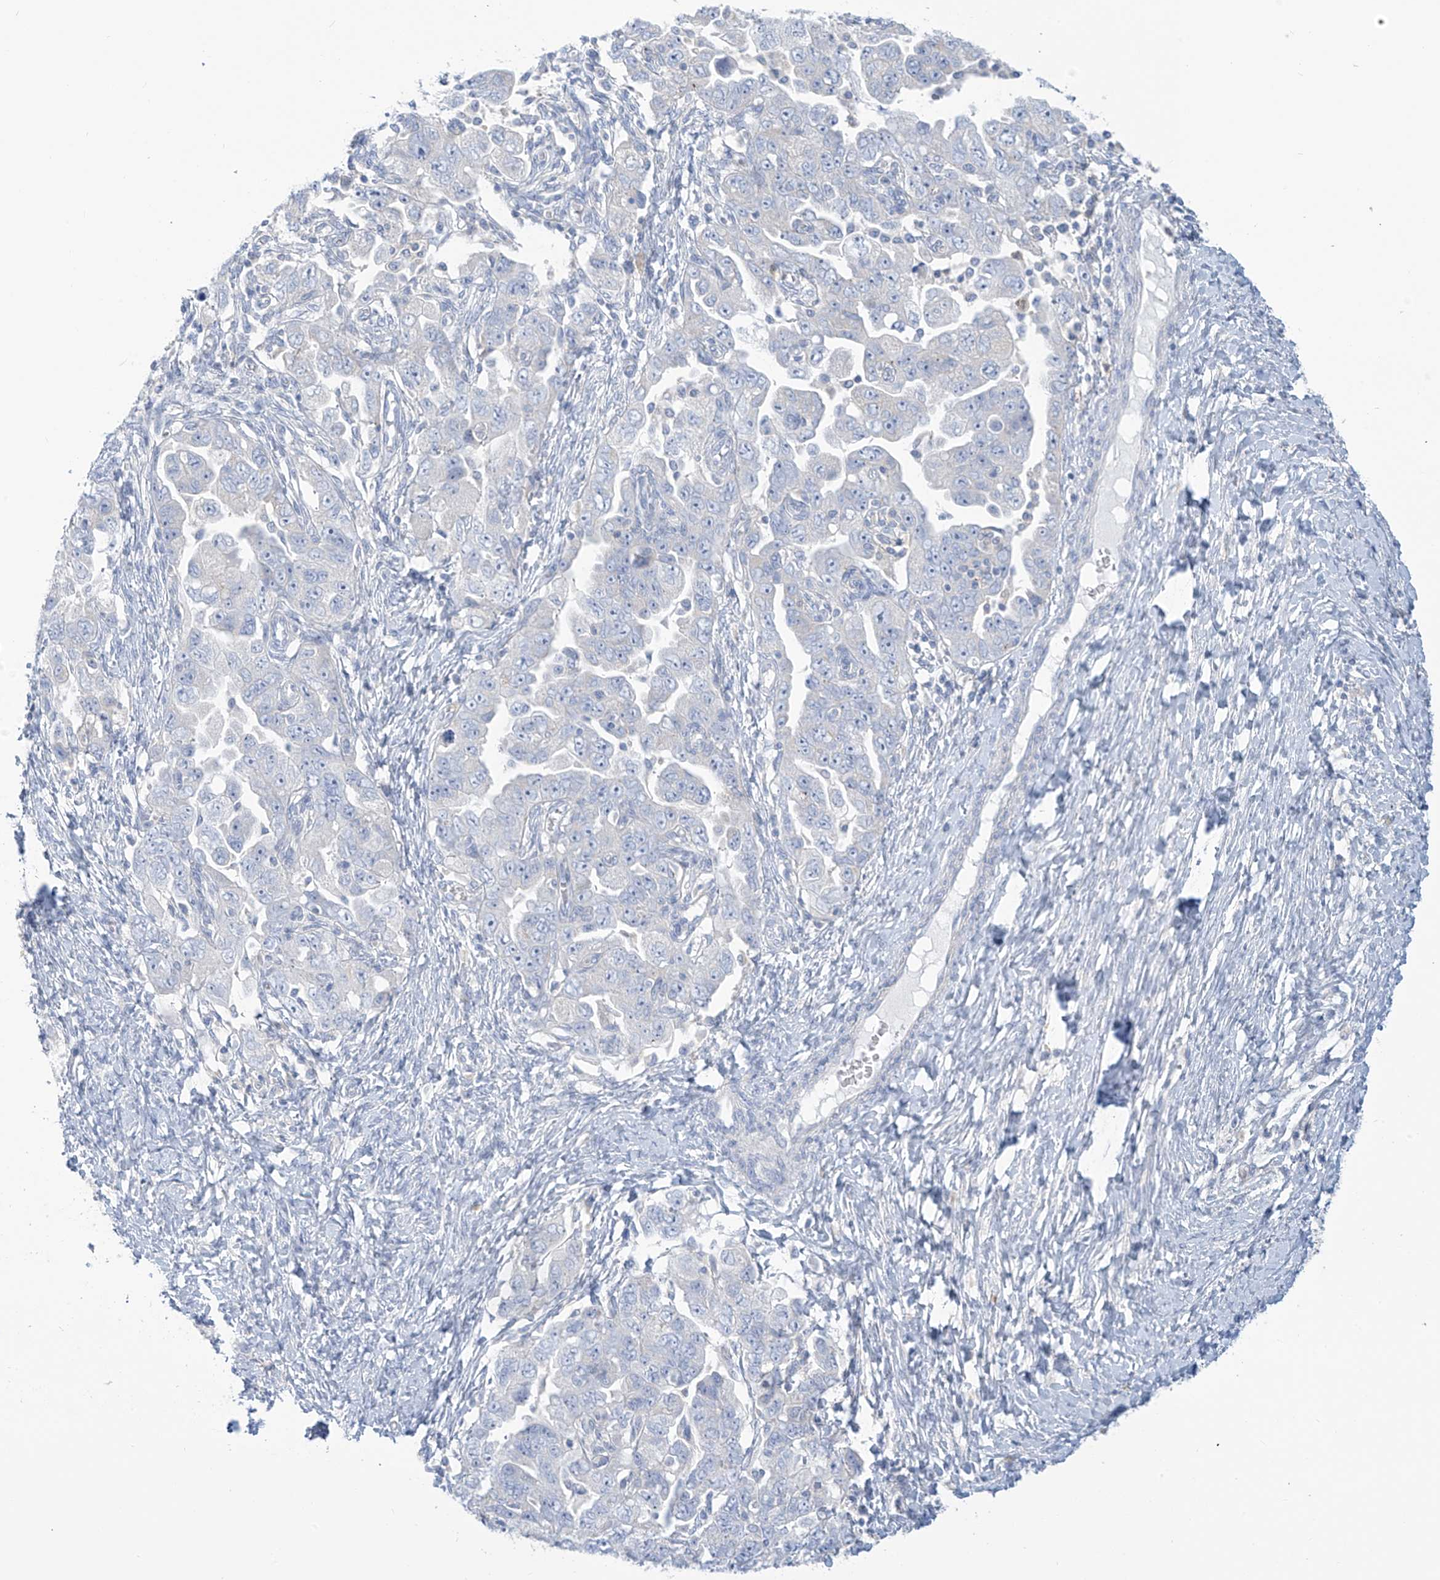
{"staining": {"intensity": "negative", "quantity": "none", "location": "none"}, "tissue": "ovarian cancer", "cell_type": "Tumor cells", "image_type": "cancer", "snomed": [{"axis": "morphology", "description": "Carcinoma, NOS"}, {"axis": "morphology", "description": "Cystadenocarcinoma, serous, NOS"}, {"axis": "topography", "description": "Ovary"}], "caption": "This is a photomicrograph of immunohistochemistry staining of ovarian cancer (serous cystadenocarcinoma), which shows no expression in tumor cells.", "gene": "FABP2", "patient": {"sex": "female", "age": 69}}